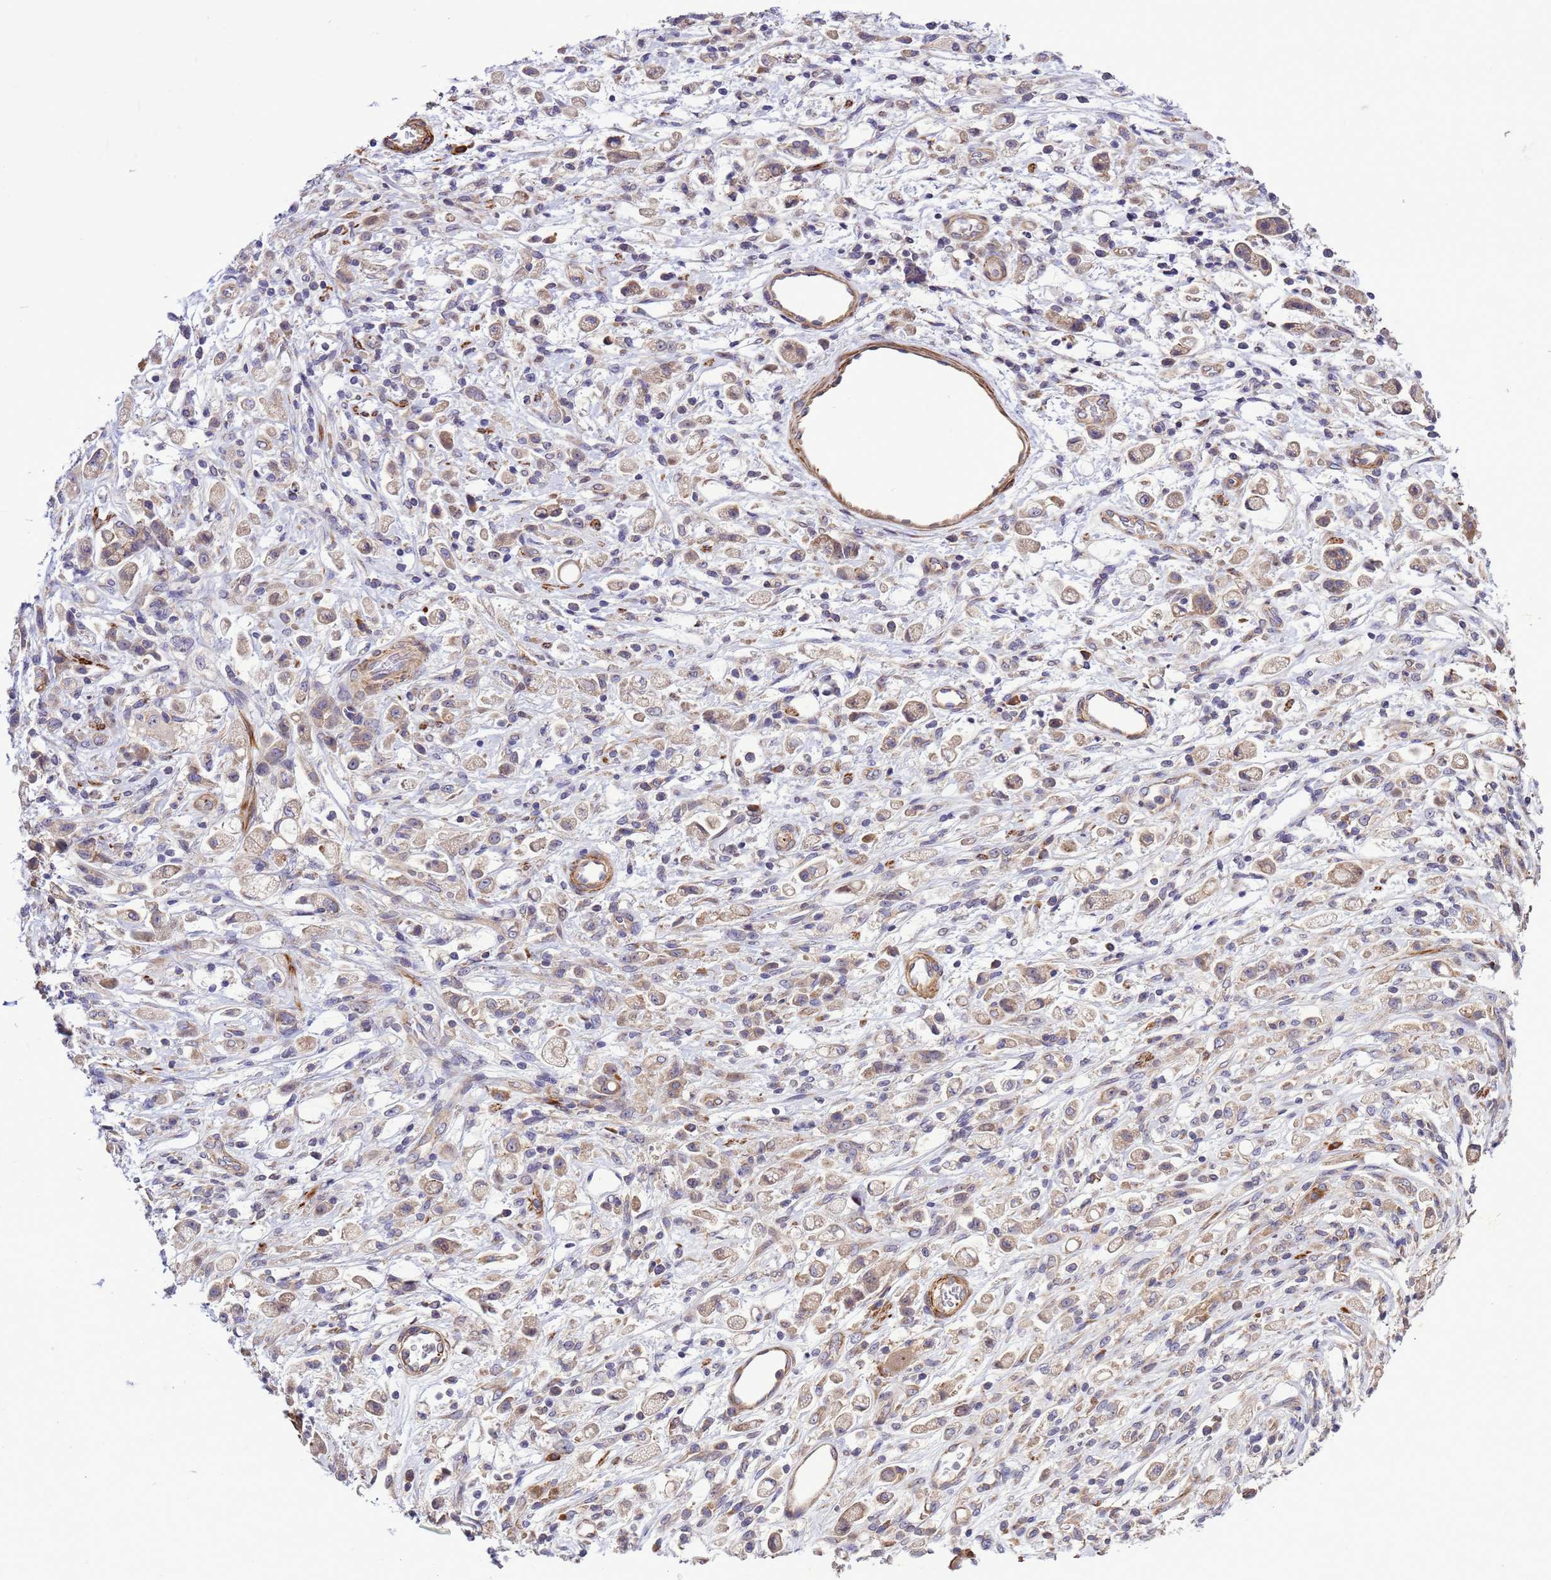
{"staining": {"intensity": "weak", "quantity": "<25%", "location": "cytoplasmic/membranous"}, "tissue": "stomach cancer", "cell_type": "Tumor cells", "image_type": "cancer", "snomed": [{"axis": "morphology", "description": "Adenocarcinoma, NOS"}, {"axis": "topography", "description": "Stomach"}], "caption": "This is an IHC photomicrograph of adenocarcinoma (stomach). There is no expression in tumor cells.", "gene": "GEN1", "patient": {"sex": "female", "age": 60}}